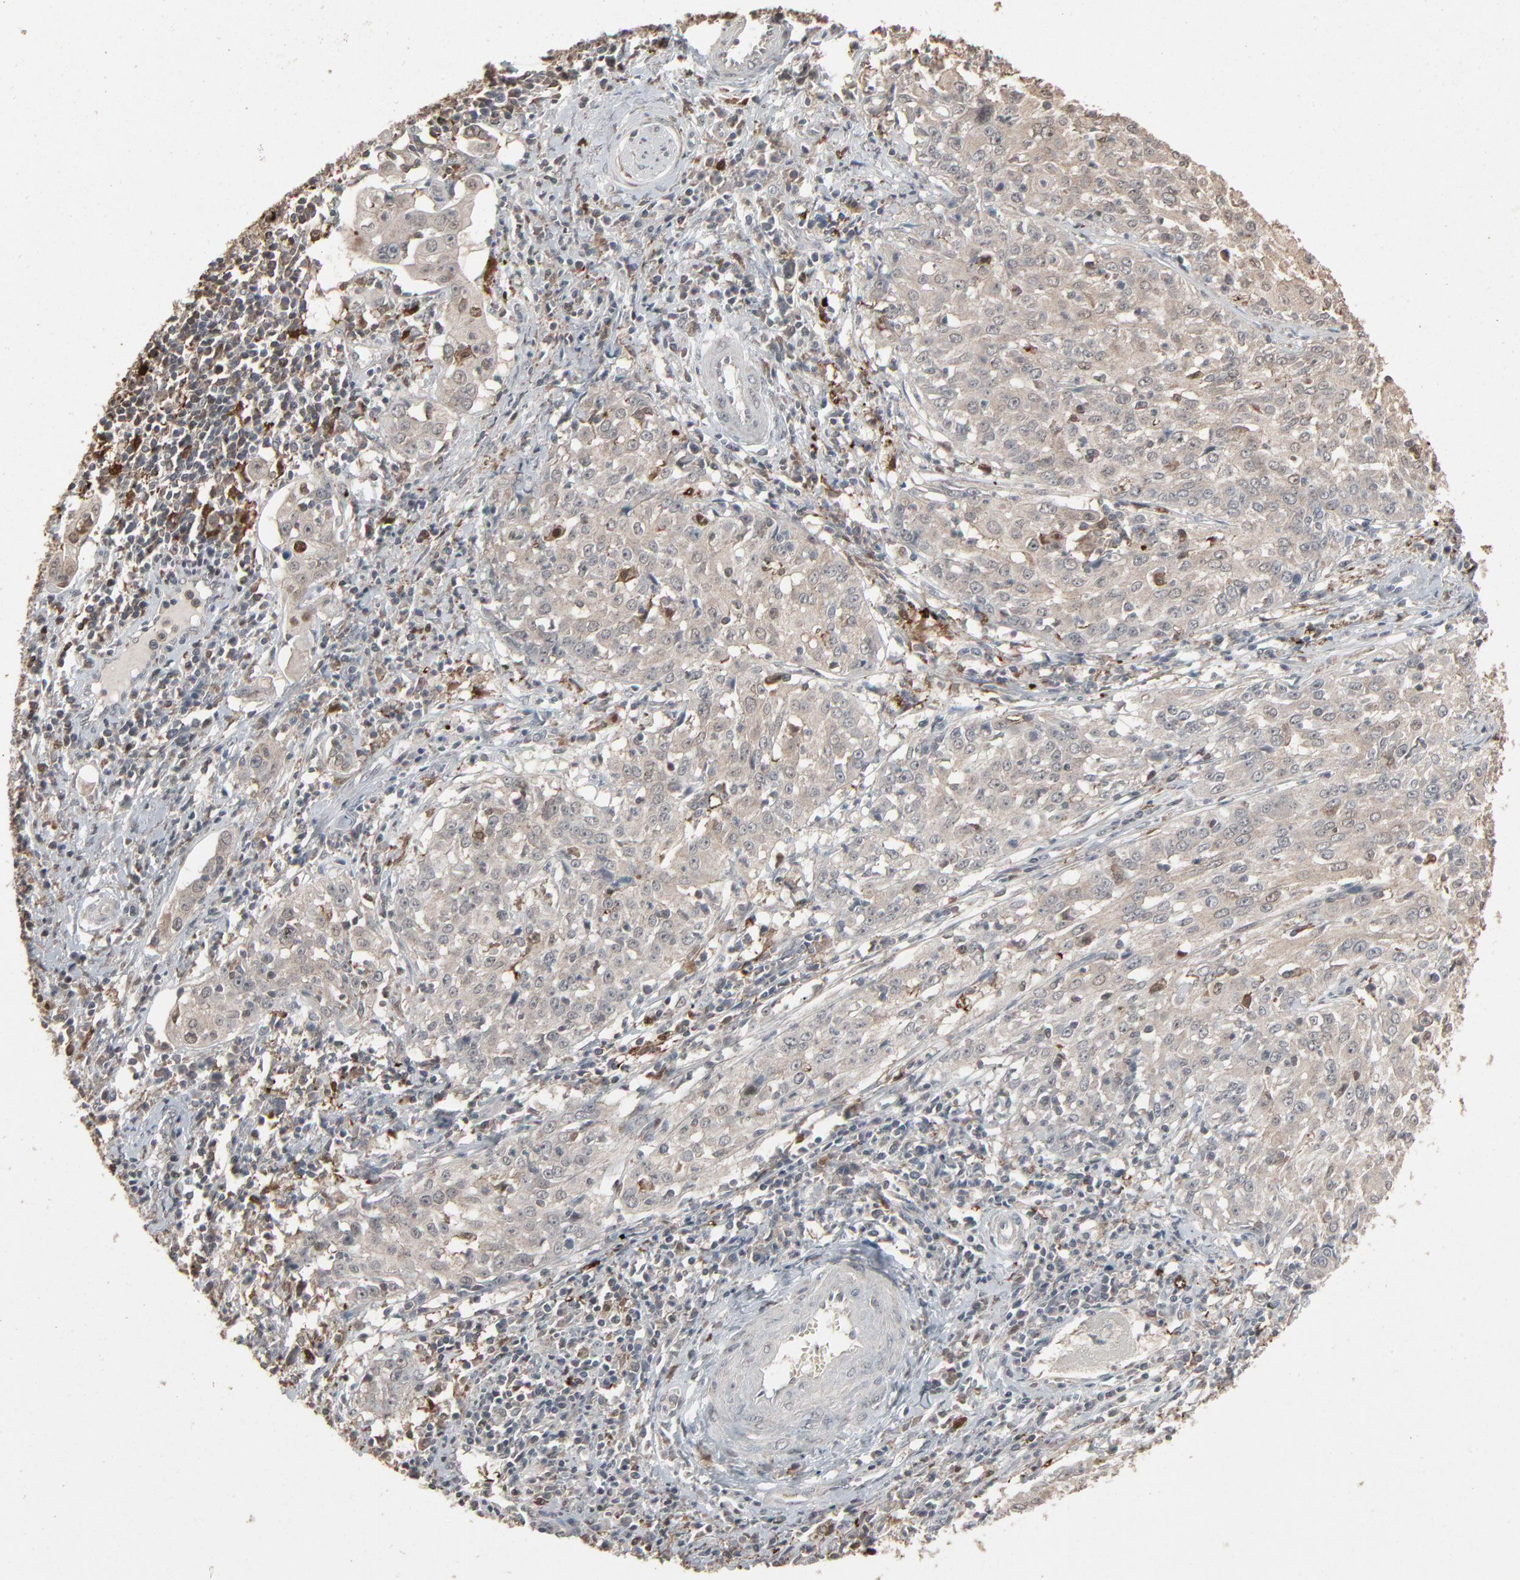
{"staining": {"intensity": "weak", "quantity": "25%-75%", "location": "cytoplasmic/membranous"}, "tissue": "cervical cancer", "cell_type": "Tumor cells", "image_type": "cancer", "snomed": [{"axis": "morphology", "description": "Squamous cell carcinoma, NOS"}, {"axis": "topography", "description": "Cervix"}], "caption": "This is a micrograph of immunohistochemistry (IHC) staining of cervical squamous cell carcinoma, which shows weak expression in the cytoplasmic/membranous of tumor cells.", "gene": "DOCK8", "patient": {"sex": "female", "age": 39}}